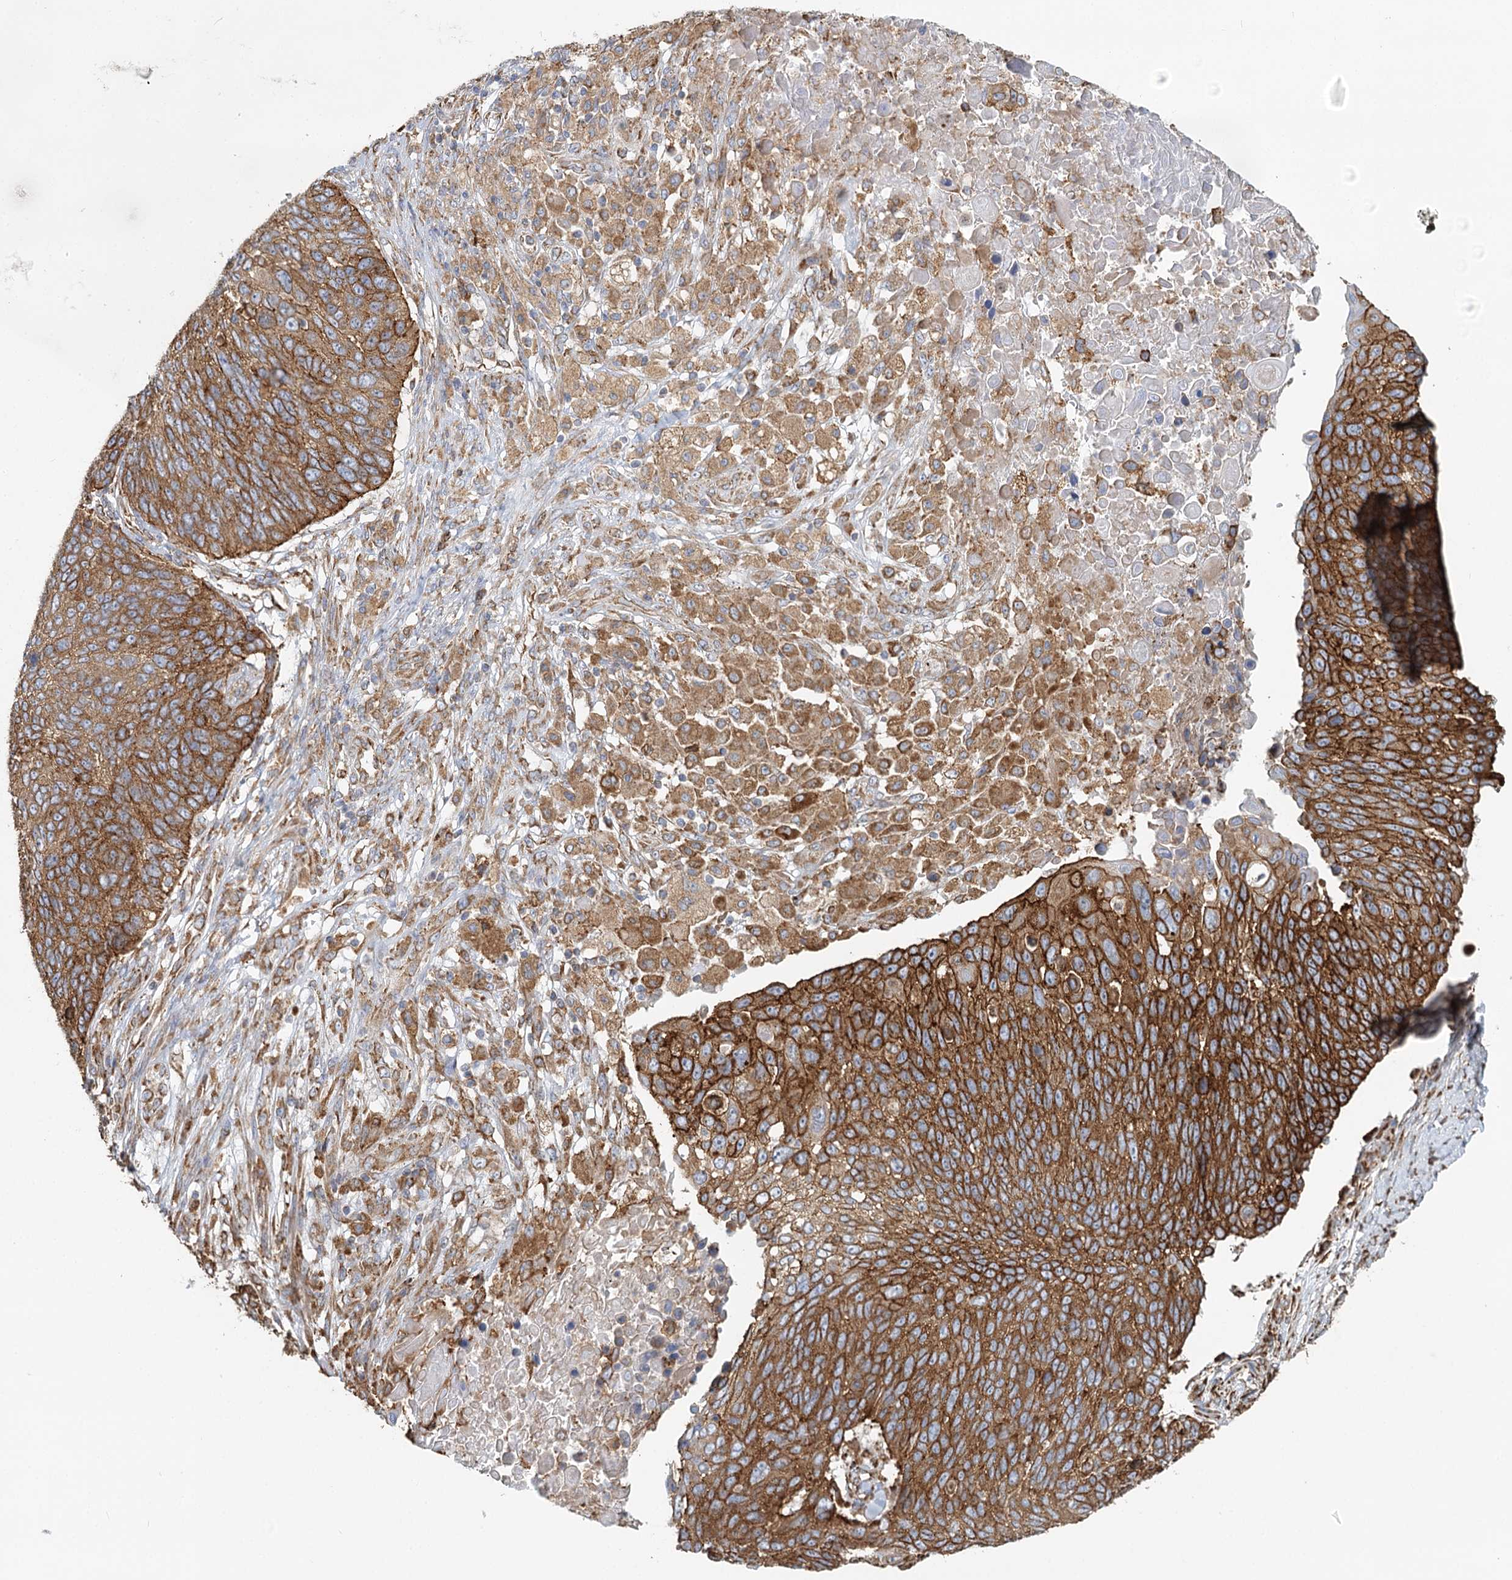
{"staining": {"intensity": "strong", "quantity": ">75%", "location": "cytoplasmic/membranous"}, "tissue": "lung cancer", "cell_type": "Tumor cells", "image_type": "cancer", "snomed": [{"axis": "morphology", "description": "Squamous cell carcinoma, NOS"}, {"axis": "topography", "description": "Lung"}], "caption": "Lung cancer tissue reveals strong cytoplasmic/membranous positivity in about >75% of tumor cells", "gene": "TAS1R1", "patient": {"sex": "male", "age": 66}}